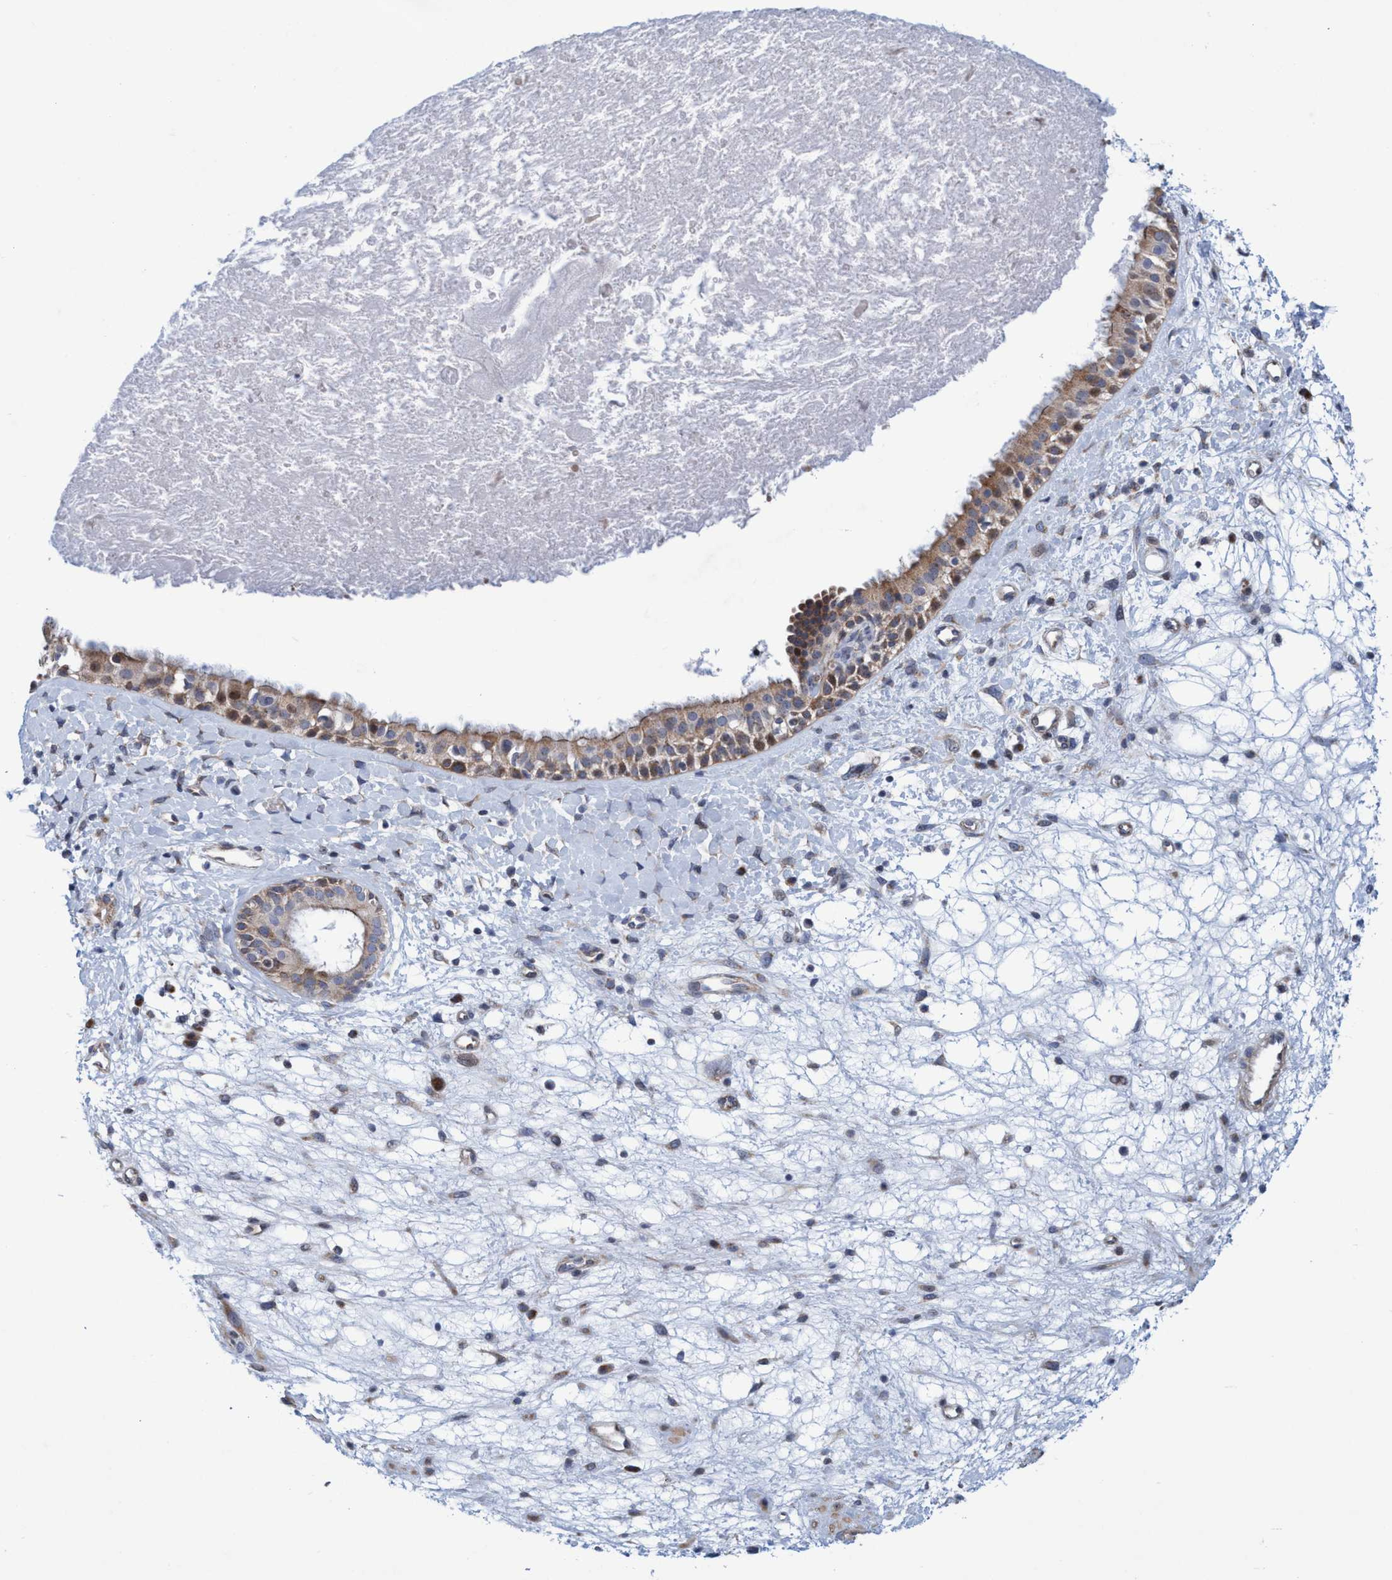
{"staining": {"intensity": "moderate", "quantity": ">75%", "location": "cytoplasmic/membranous,nuclear"}, "tissue": "nasopharynx", "cell_type": "Respiratory epithelial cells", "image_type": "normal", "snomed": [{"axis": "morphology", "description": "Normal tissue, NOS"}, {"axis": "topography", "description": "Nasopharynx"}], "caption": "Immunohistochemical staining of normal human nasopharynx exhibits moderate cytoplasmic/membranous,nuclear protein staining in approximately >75% of respiratory epithelial cells. (Stains: DAB (3,3'-diaminobenzidine) in brown, nuclei in blue, Microscopy: brightfield microscopy at high magnification).", "gene": "POLR1F", "patient": {"sex": "male", "age": 22}}